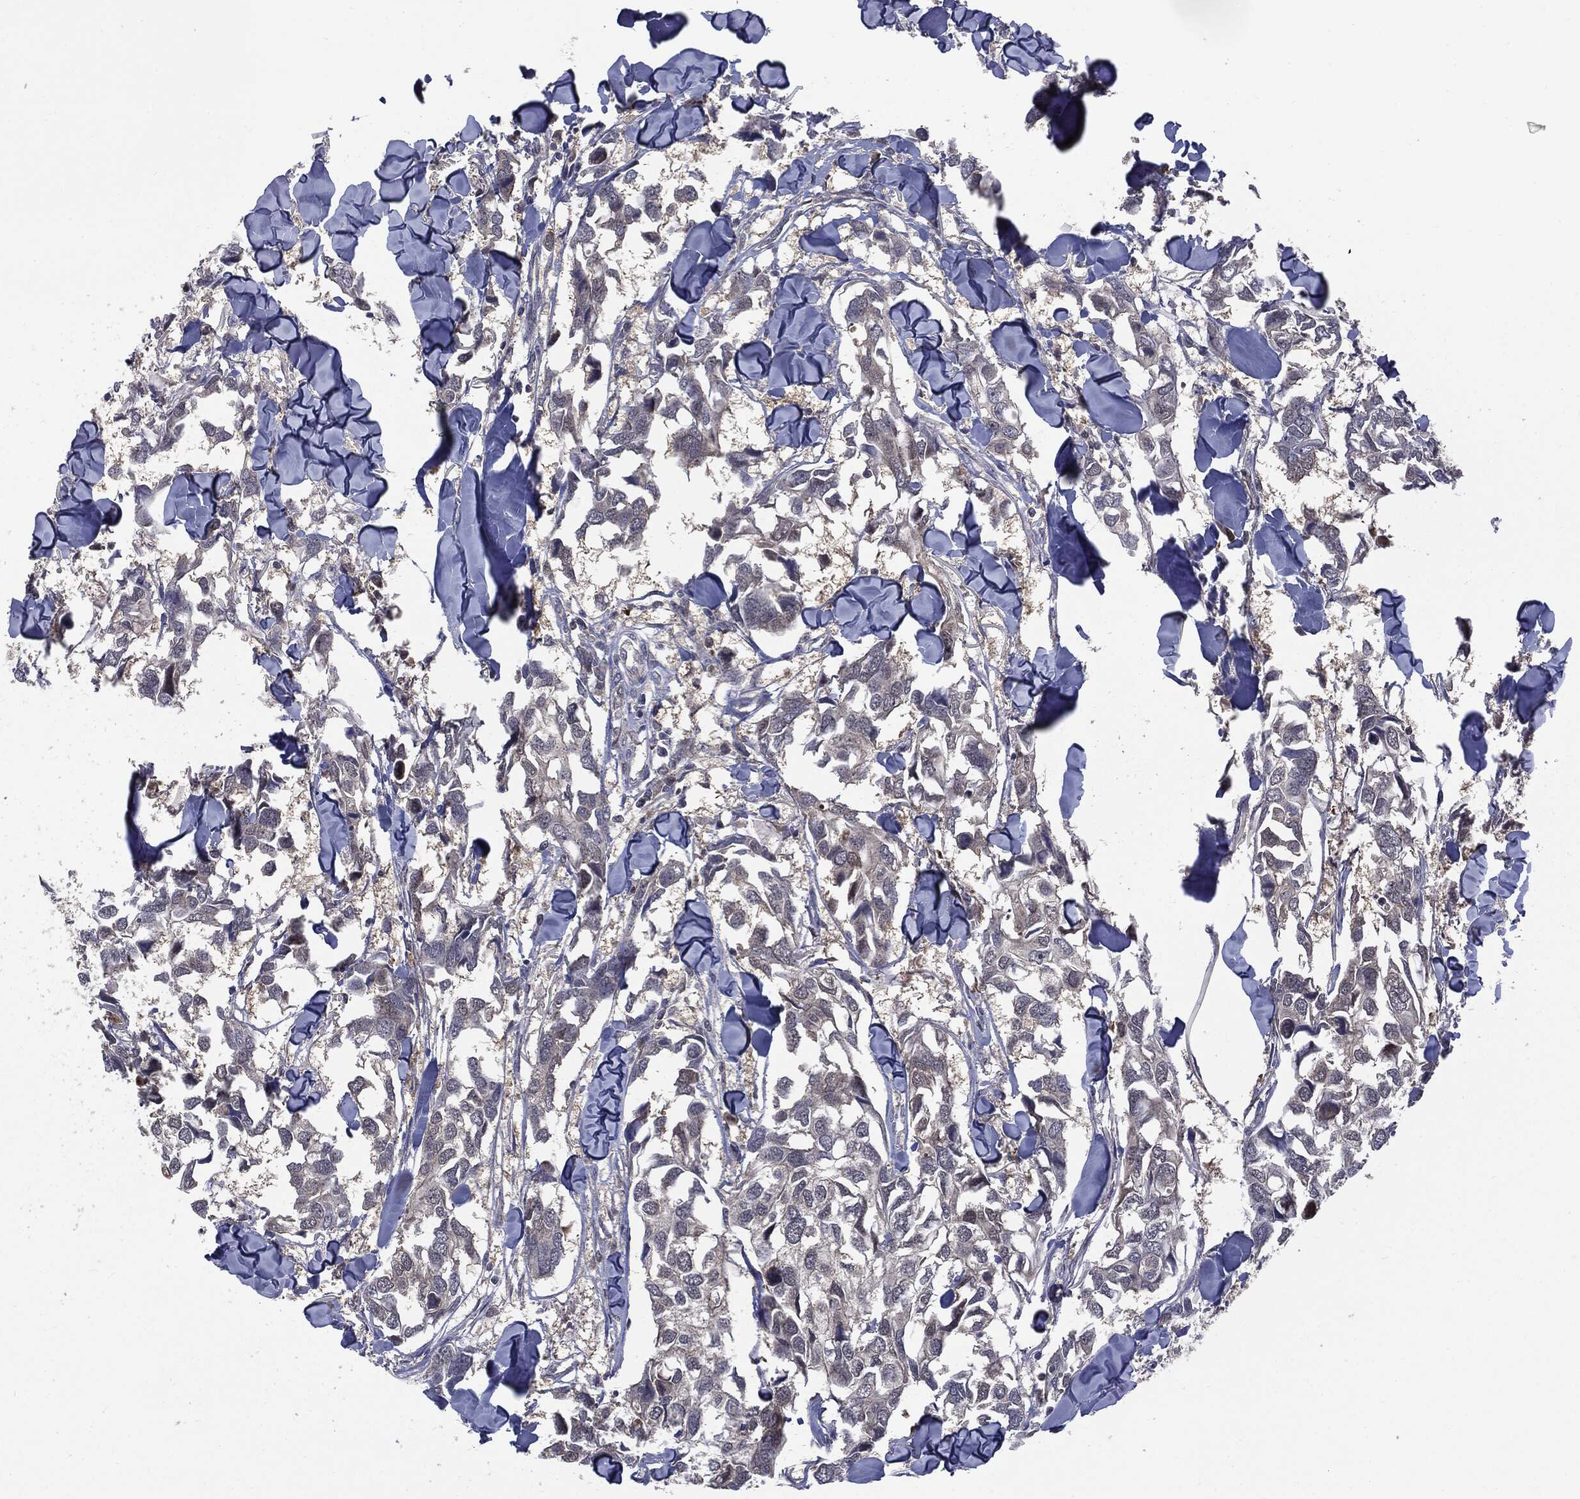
{"staining": {"intensity": "negative", "quantity": "none", "location": "none"}, "tissue": "breast cancer", "cell_type": "Tumor cells", "image_type": "cancer", "snomed": [{"axis": "morphology", "description": "Duct carcinoma"}, {"axis": "topography", "description": "Breast"}], "caption": "High power microscopy histopathology image of an IHC histopathology image of breast cancer (infiltrating ductal carcinoma), revealing no significant expression in tumor cells.", "gene": "PTPA", "patient": {"sex": "female", "age": 83}}